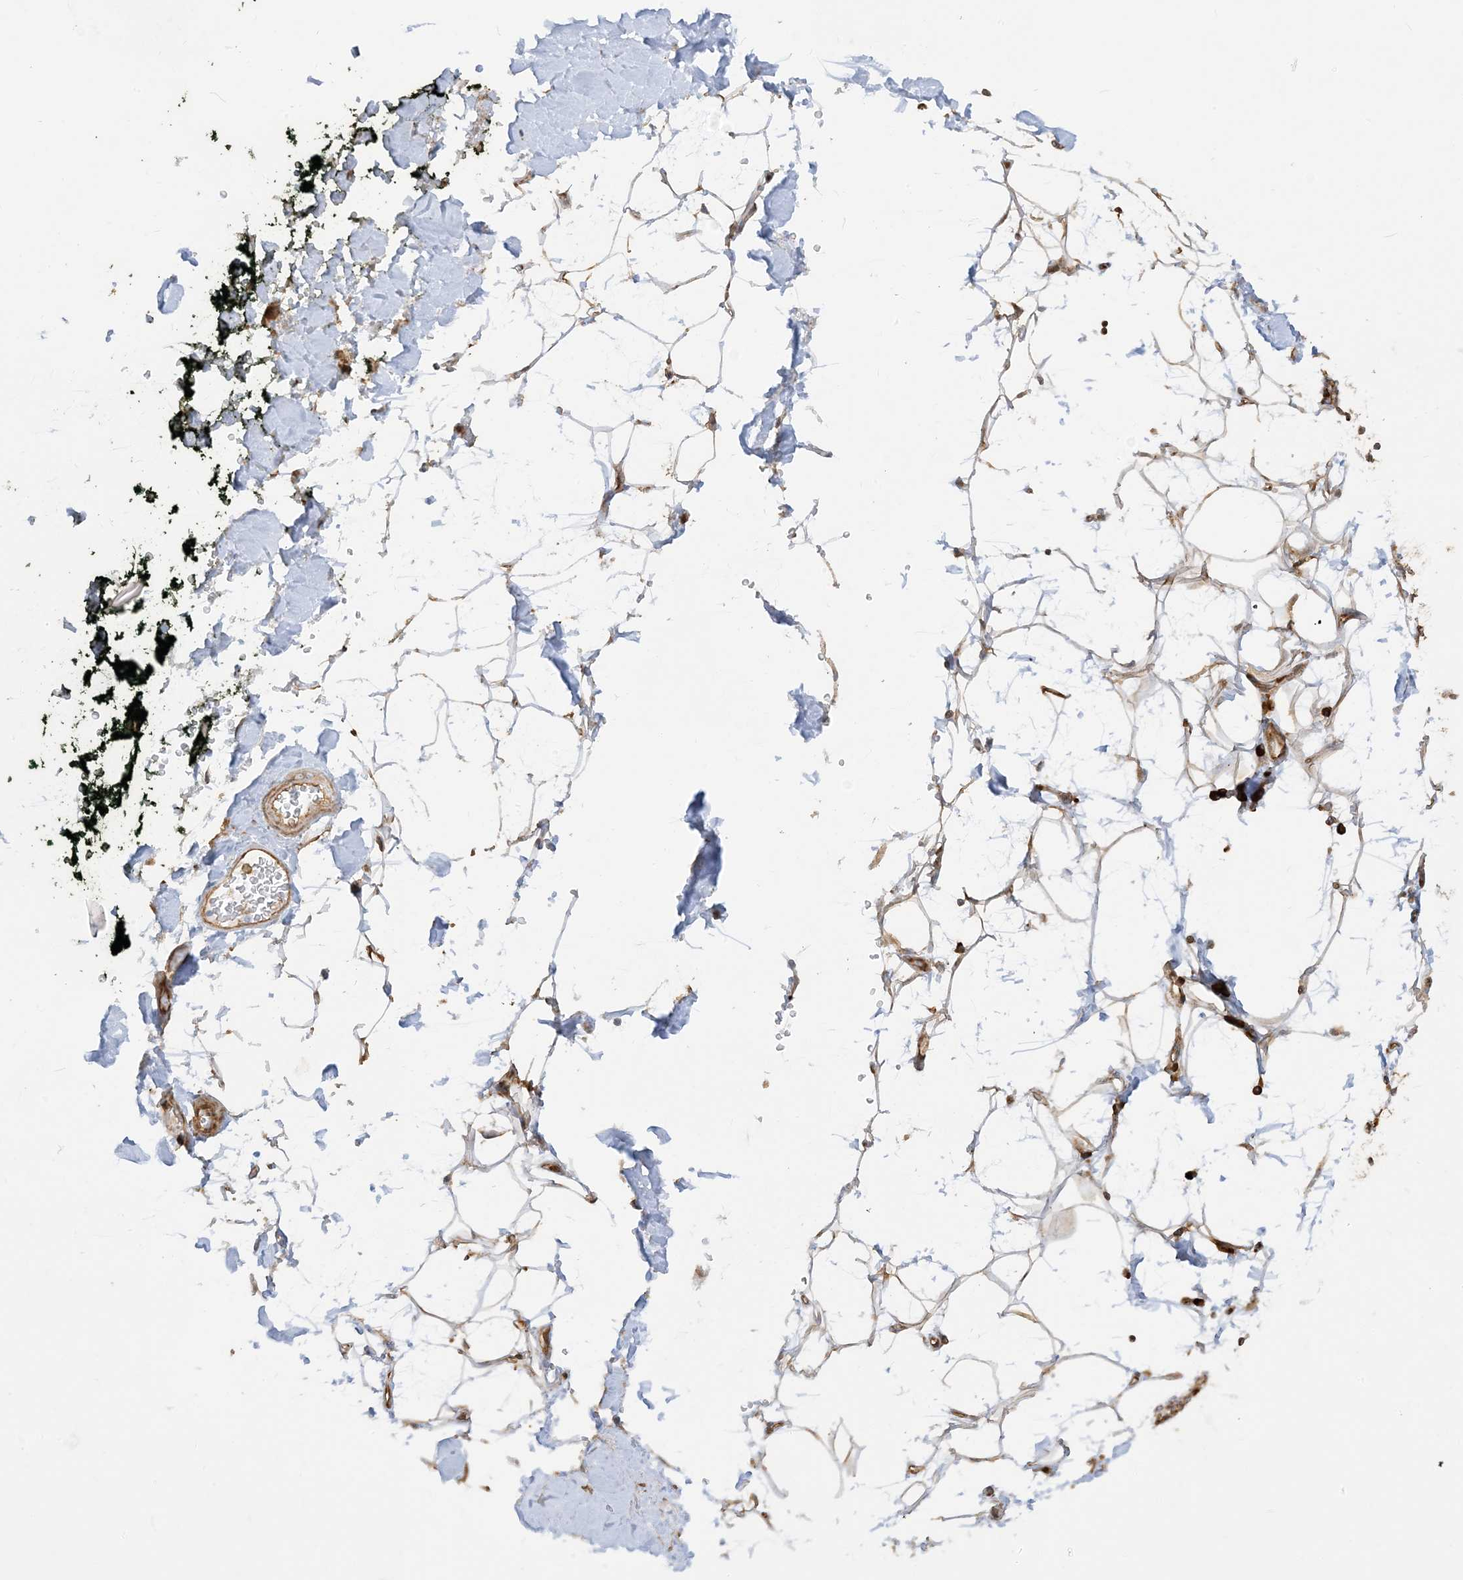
{"staining": {"intensity": "moderate", "quantity": "25%-75%", "location": "cytoplasmic/membranous"}, "tissue": "adipose tissue", "cell_type": "Adipocytes", "image_type": "normal", "snomed": [{"axis": "morphology", "description": "Normal tissue, NOS"}, {"axis": "morphology", "description": "Adenocarcinoma, NOS"}, {"axis": "topography", "description": "Pancreas"}, {"axis": "topography", "description": "Peripheral nerve tissue"}], "caption": "A high-resolution histopathology image shows immunohistochemistry staining of unremarkable adipose tissue, which demonstrates moderate cytoplasmic/membranous positivity in about 25%-75% of adipocytes.", "gene": "SRP72", "patient": {"sex": "male", "age": 59}}